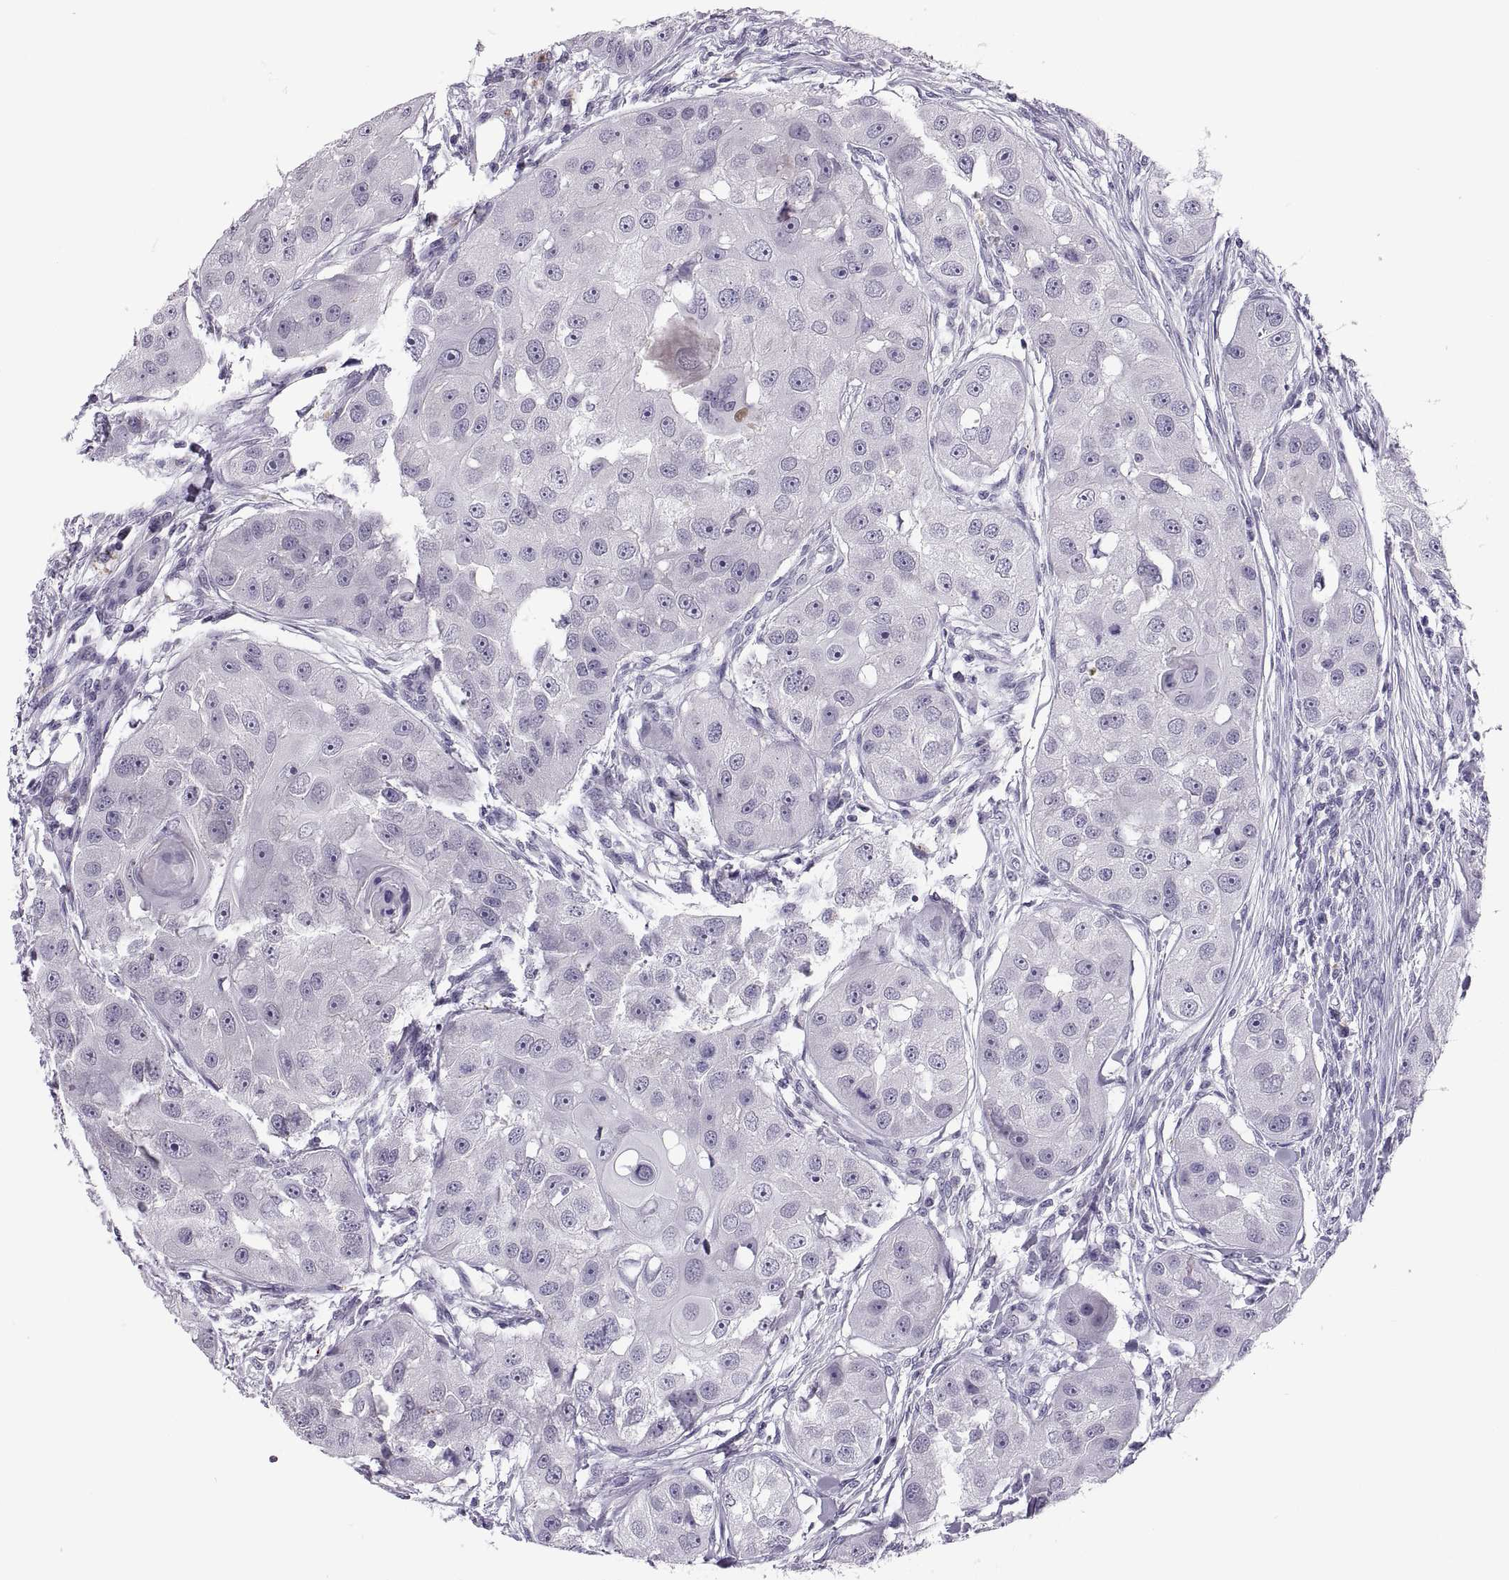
{"staining": {"intensity": "negative", "quantity": "none", "location": "none"}, "tissue": "head and neck cancer", "cell_type": "Tumor cells", "image_type": "cancer", "snomed": [{"axis": "morphology", "description": "Squamous cell carcinoma, NOS"}, {"axis": "topography", "description": "Head-Neck"}], "caption": "High power microscopy photomicrograph of an IHC micrograph of head and neck cancer (squamous cell carcinoma), revealing no significant staining in tumor cells. Brightfield microscopy of IHC stained with DAB (3,3'-diaminobenzidine) (brown) and hematoxylin (blue), captured at high magnification.", "gene": "QRICH2", "patient": {"sex": "male", "age": 51}}